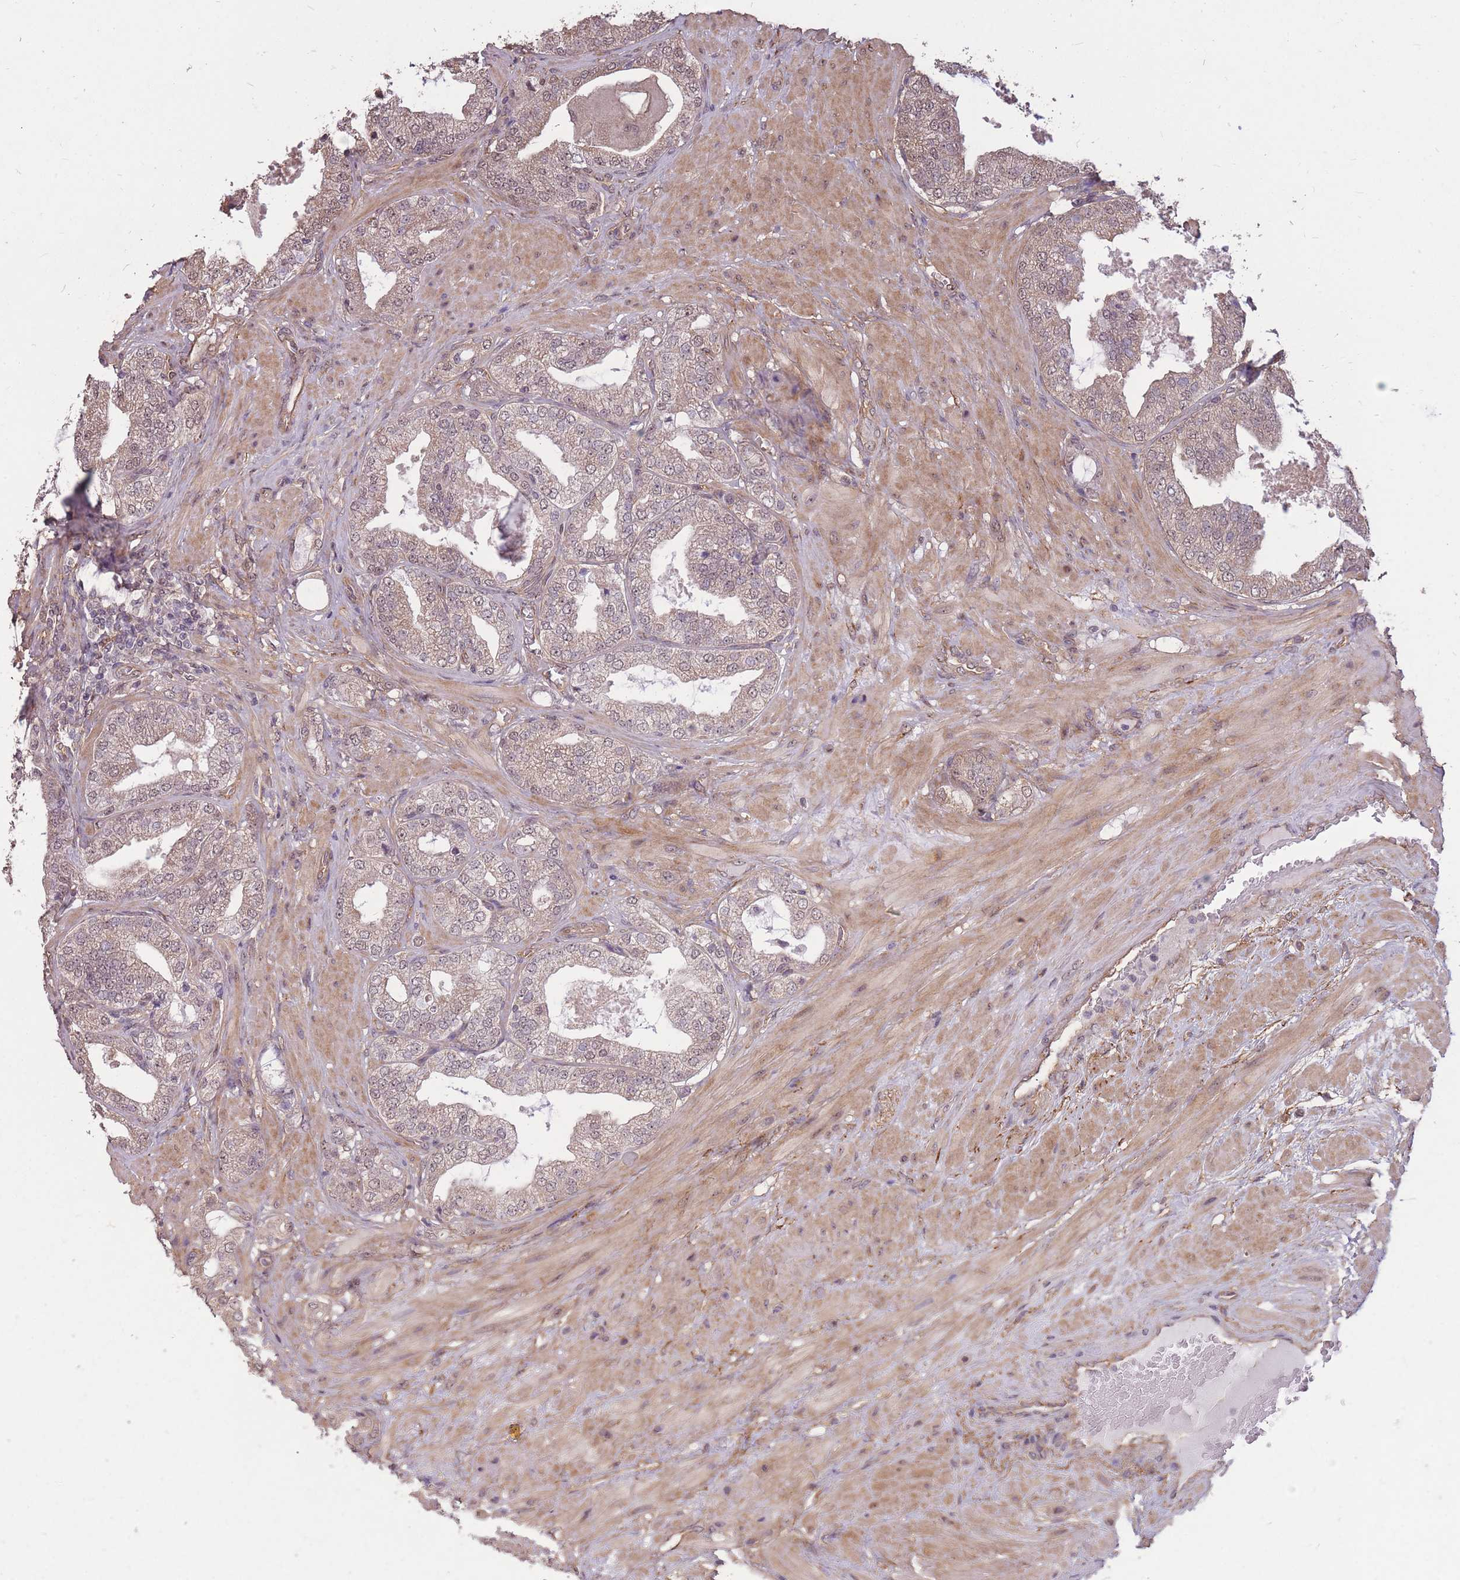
{"staining": {"intensity": "weak", "quantity": "25%-75%", "location": "cytoplasmic/membranous,nuclear"}, "tissue": "prostate cancer", "cell_type": "Tumor cells", "image_type": "cancer", "snomed": [{"axis": "morphology", "description": "Adenocarcinoma, Low grade"}, {"axis": "topography", "description": "Prostate"}], "caption": "Prostate cancer (adenocarcinoma (low-grade)) stained with a brown dye exhibits weak cytoplasmic/membranous and nuclear positive expression in about 25%-75% of tumor cells.", "gene": "DYNC1LI2", "patient": {"sex": "male", "age": 63}}